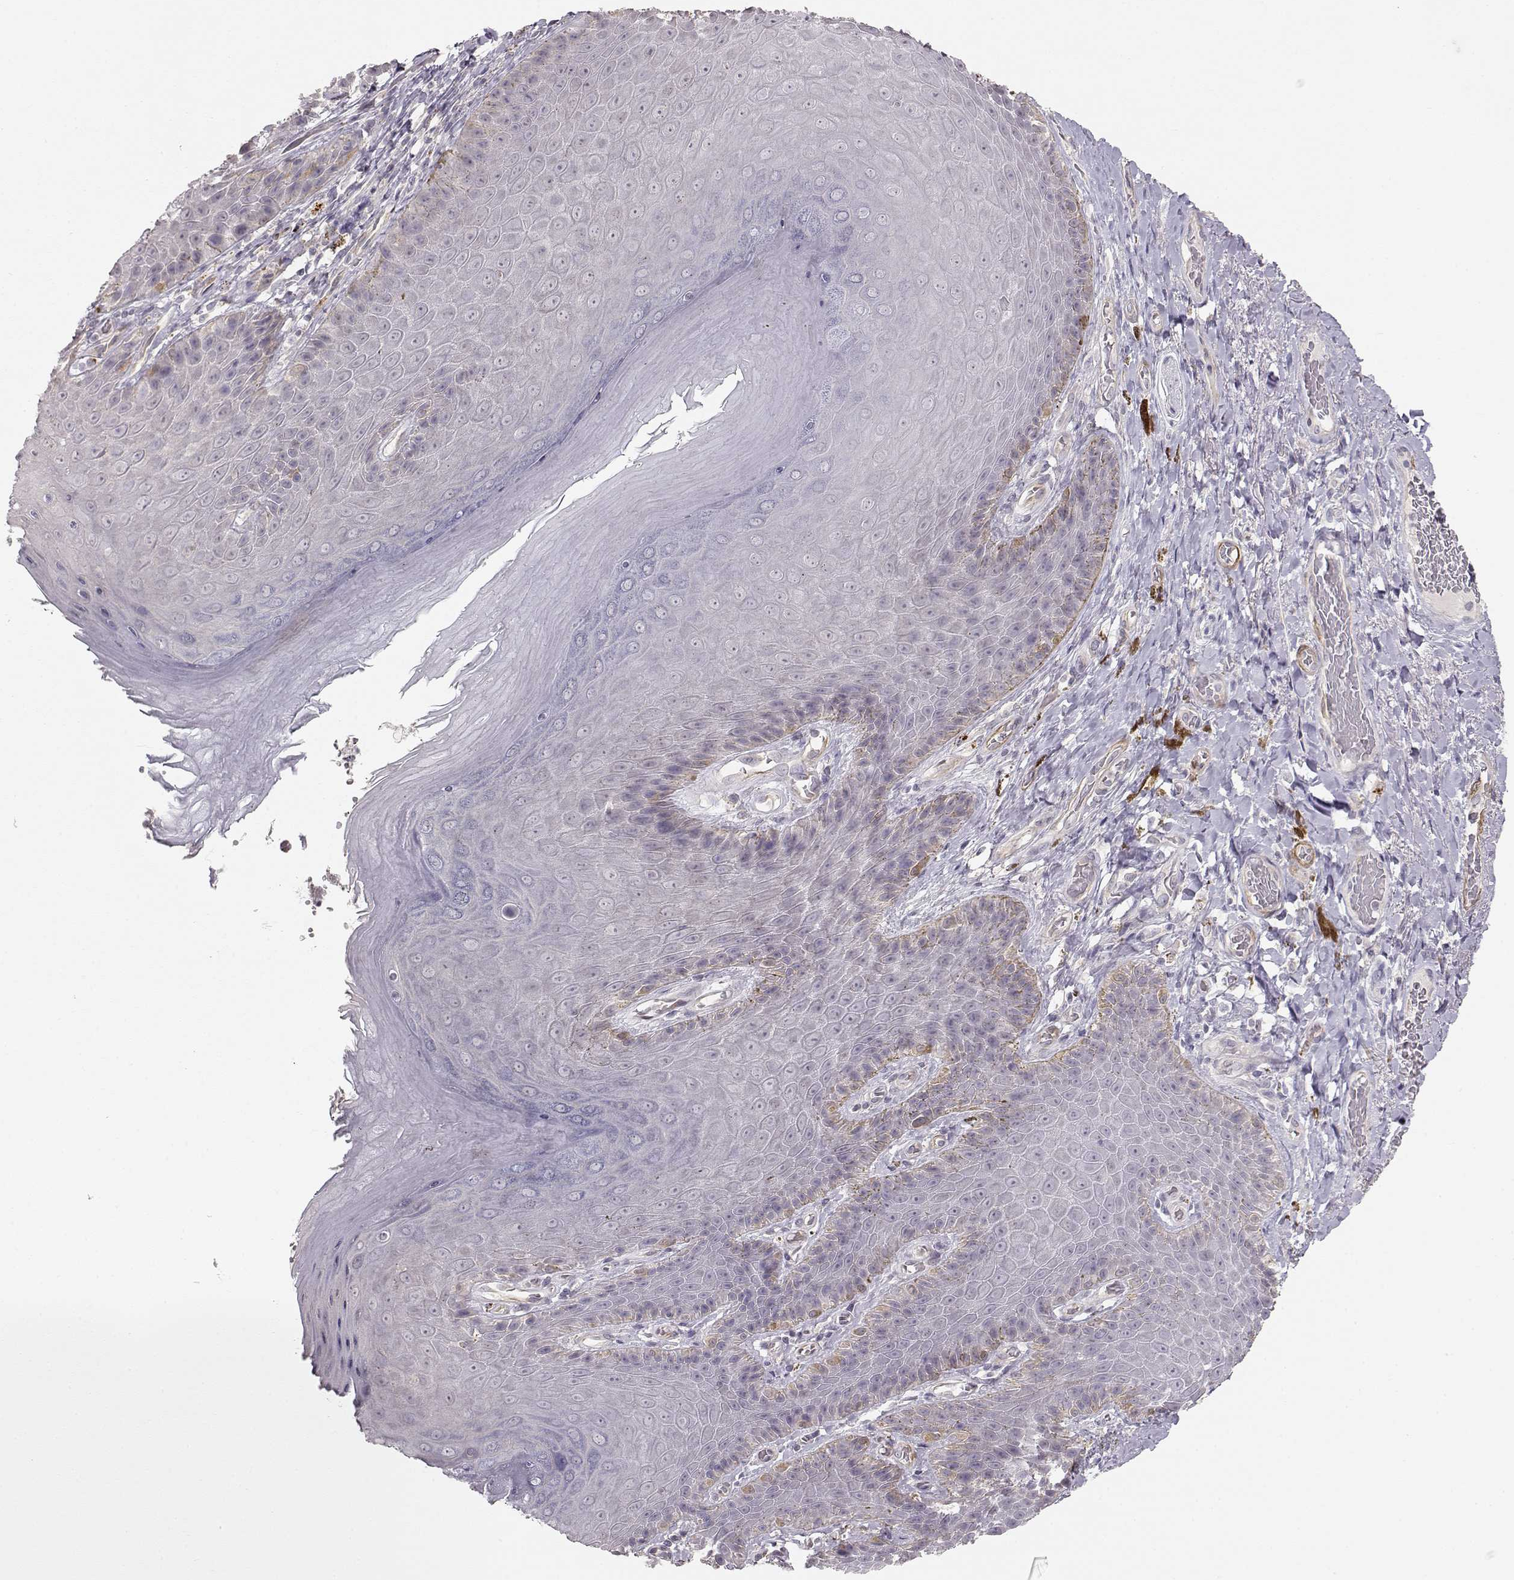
{"staining": {"intensity": "weak", "quantity": "<25%", "location": "cytoplasmic/membranous"}, "tissue": "skin", "cell_type": "Epidermal cells", "image_type": "normal", "snomed": [{"axis": "morphology", "description": "Normal tissue, NOS"}, {"axis": "topography", "description": "Skeletal muscle"}, {"axis": "topography", "description": "Anal"}, {"axis": "topography", "description": "Peripheral nerve tissue"}], "caption": "Immunohistochemistry micrograph of benign skin stained for a protein (brown), which shows no staining in epidermal cells. (Stains: DAB (3,3'-diaminobenzidine) immunohistochemistry (IHC) with hematoxylin counter stain, Microscopy: brightfield microscopy at high magnification).", "gene": "ARHGAP8", "patient": {"sex": "male", "age": 53}}